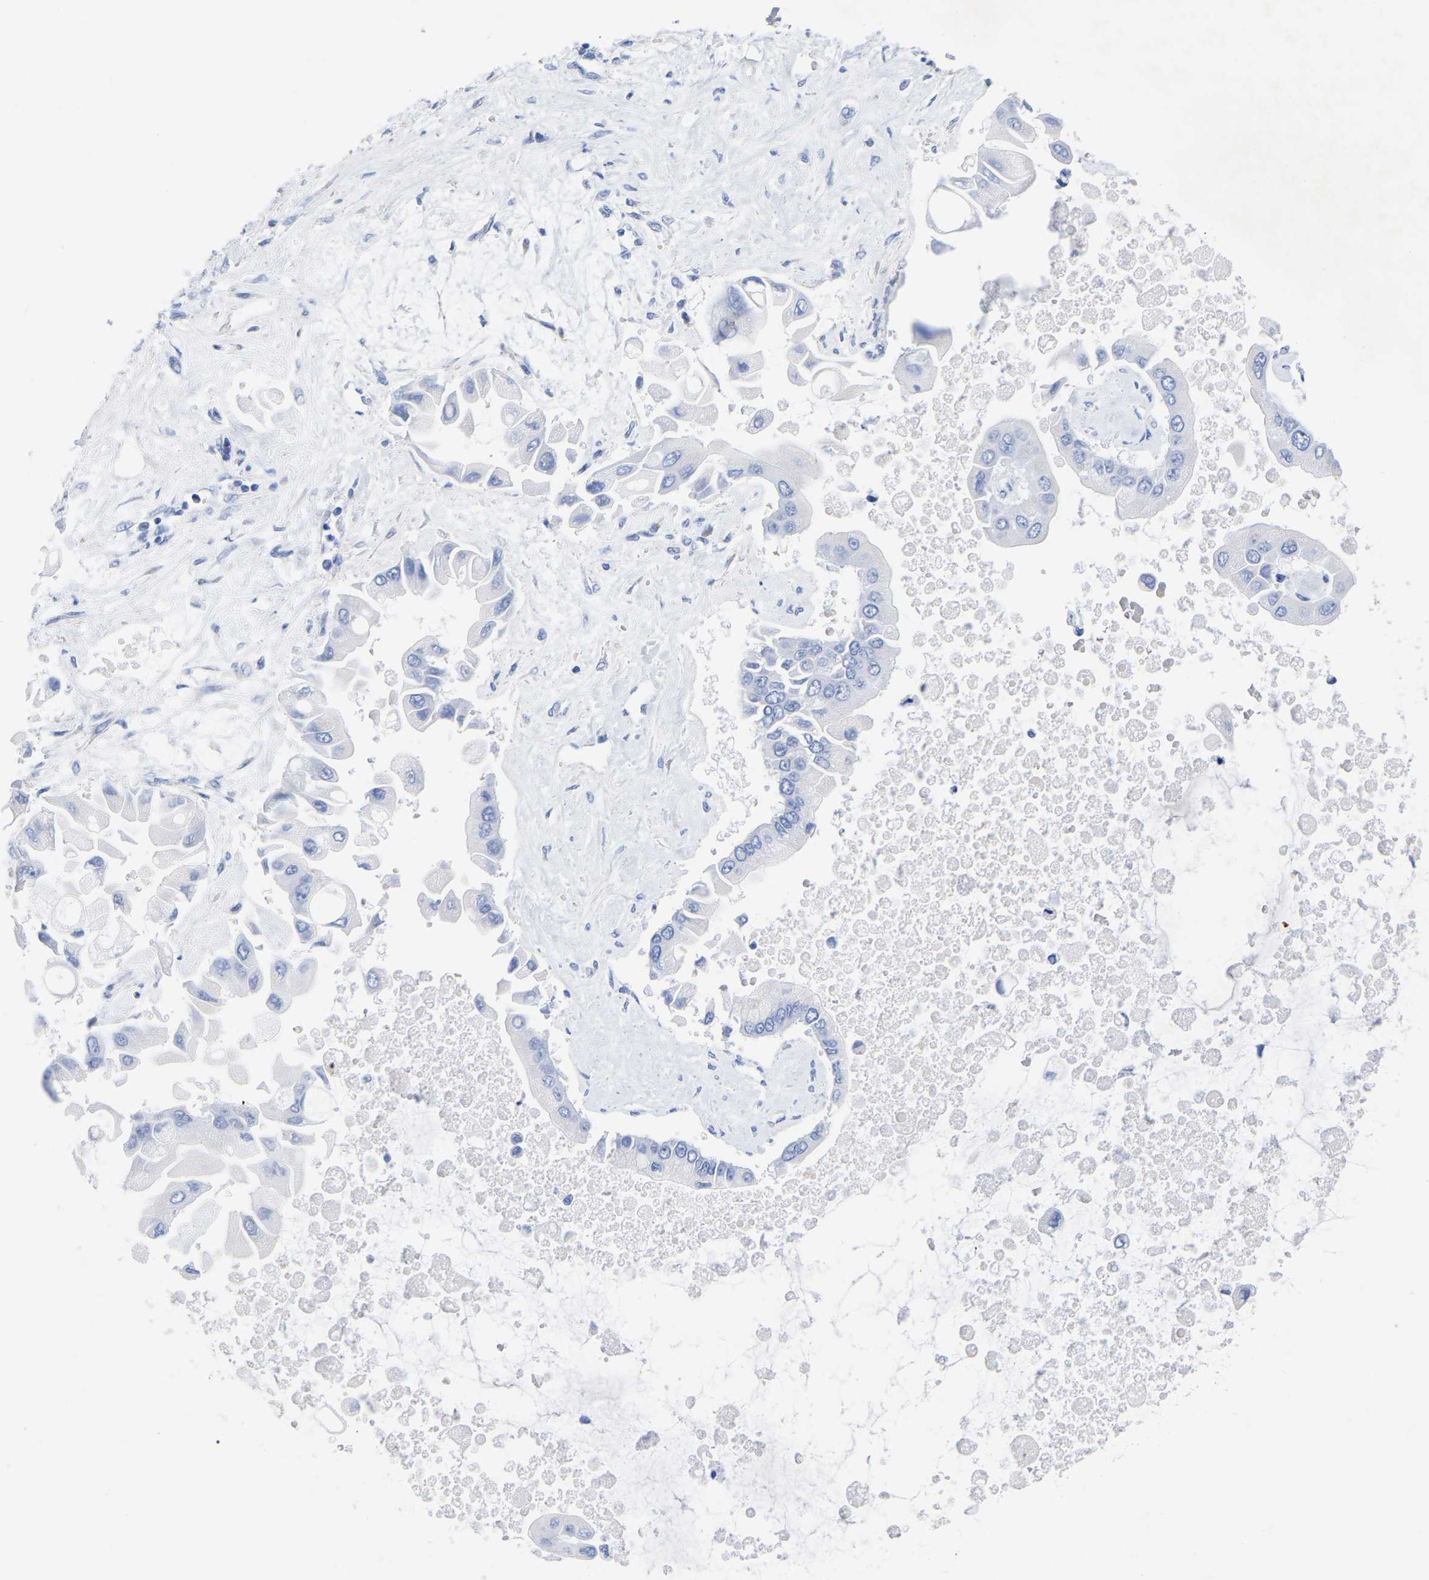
{"staining": {"intensity": "negative", "quantity": "none", "location": "none"}, "tissue": "liver cancer", "cell_type": "Tumor cells", "image_type": "cancer", "snomed": [{"axis": "morphology", "description": "Cholangiocarcinoma"}, {"axis": "topography", "description": "Liver"}], "caption": "DAB (3,3'-diaminobenzidine) immunohistochemical staining of liver cancer (cholangiocarcinoma) reveals no significant expression in tumor cells.", "gene": "HAPLN1", "patient": {"sex": "male", "age": 50}}